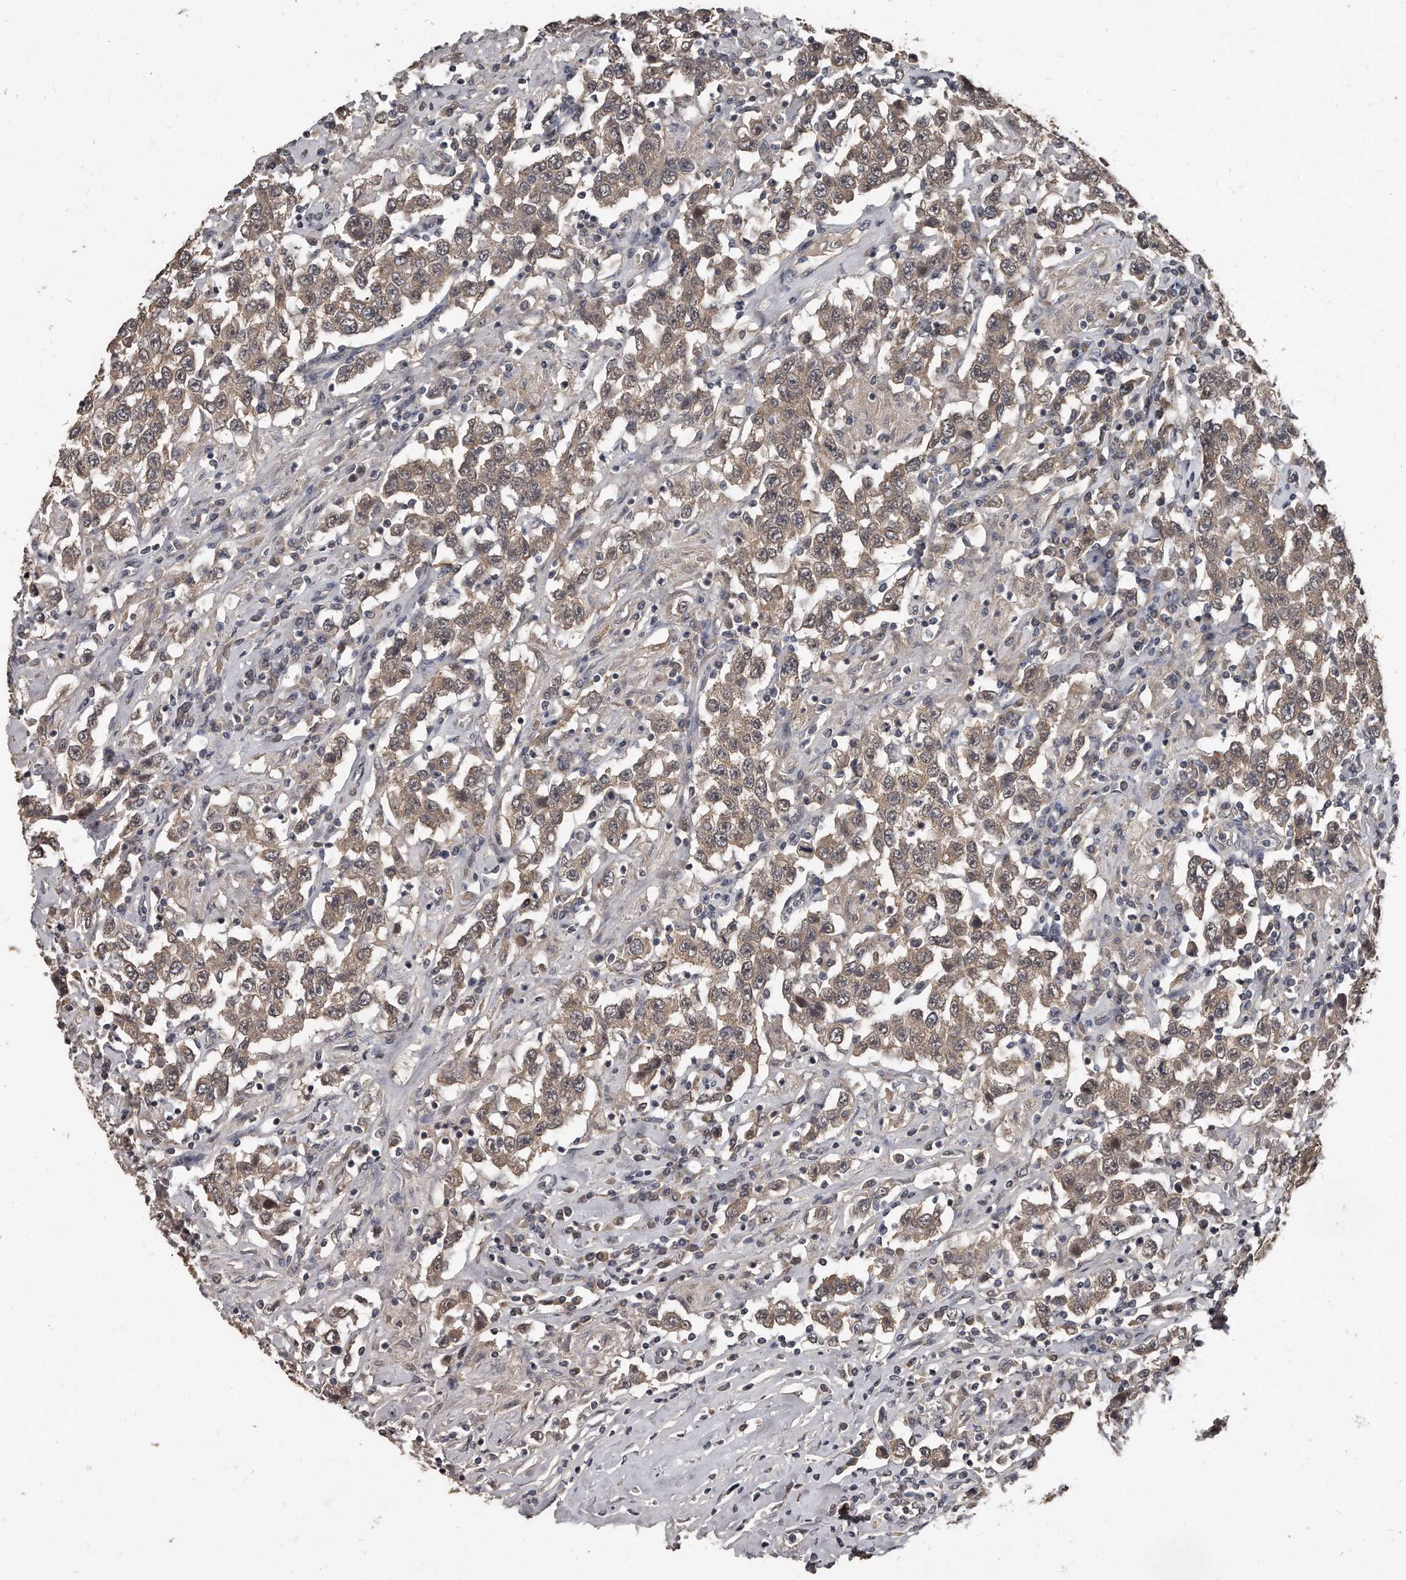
{"staining": {"intensity": "weak", "quantity": ">75%", "location": "cytoplasmic/membranous"}, "tissue": "testis cancer", "cell_type": "Tumor cells", "image_type": "cancer", "snomed": [{"axis": "morphology", "description": "Seminoma, NOS"}, {"axis": "topography", "description": "Testis"}], "caption": "Immunohistochemical staining of human testis cancer (seminoma) reveals weak cytoplasmic/membranous protein expression in approximately >75% of tumor cells.", "gene": "GRB10", "patient": {"sex": "male", "age": 41}}